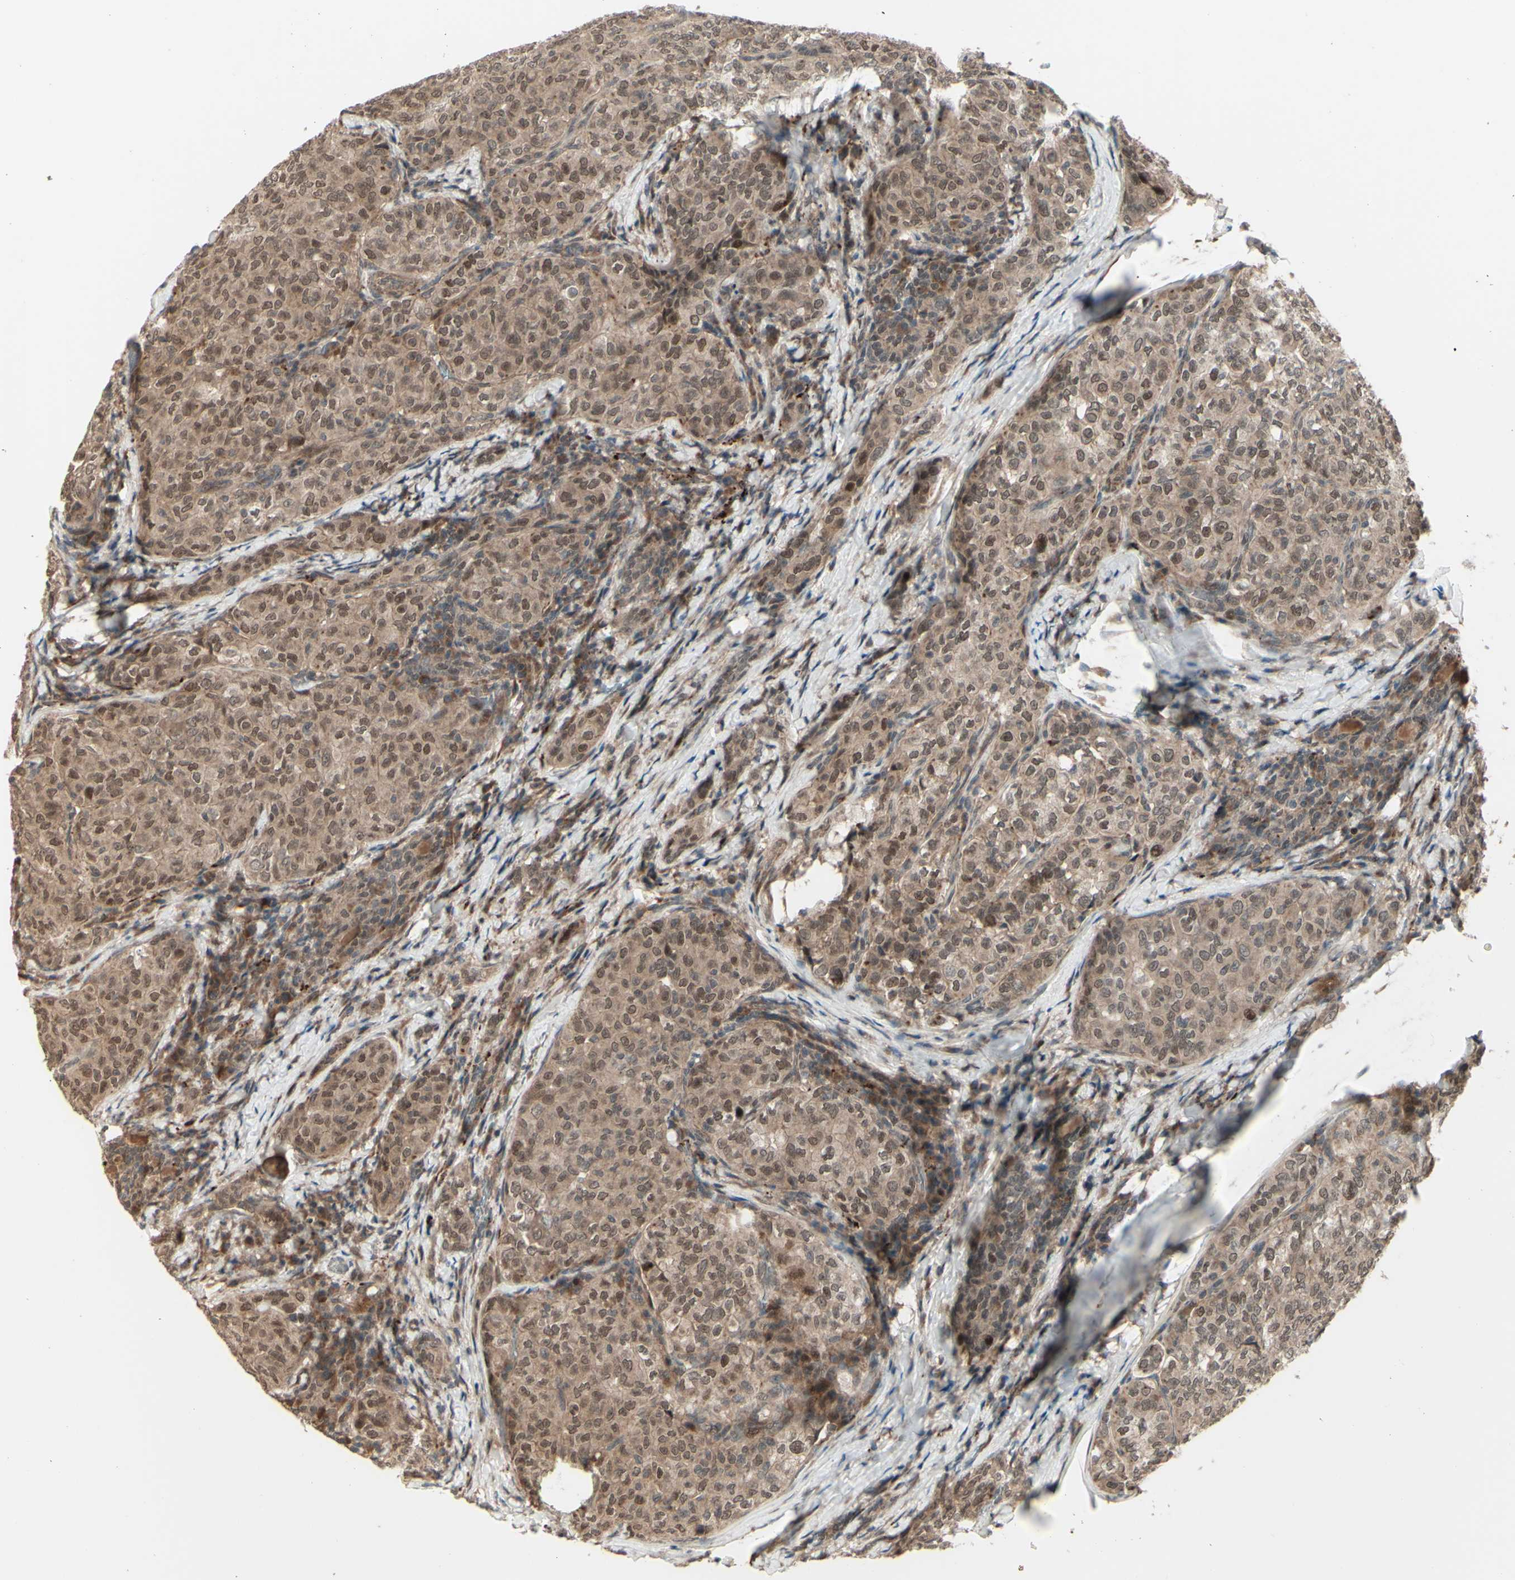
{"staining": {"intensity": "moderate", "quantity": ">75%", "location": "cytoplasmic/membranous,nuclear"}, "tissue": "thyroid cancer", "cell_type": "Tumor cells", "image_type": "cancer", "snomed": [{"axis": "morphology", "description": "Normal tissue, NOS"}, {"axis": "morphology", "description": "Papillary adenocarcinoma, NOS"}, {"axis": "topography", "description": "Thyroid gland"}], "caption": "Protein expression analysis of thyroid cancer displays moderate cytoplasmic/membranous and nuclear staining in about >75% of tumor cells. (DAB IHC with brightfield microscopy, high magnification).", "gene": "MLF2", "patient": {"sex": "female", "age": 30}}